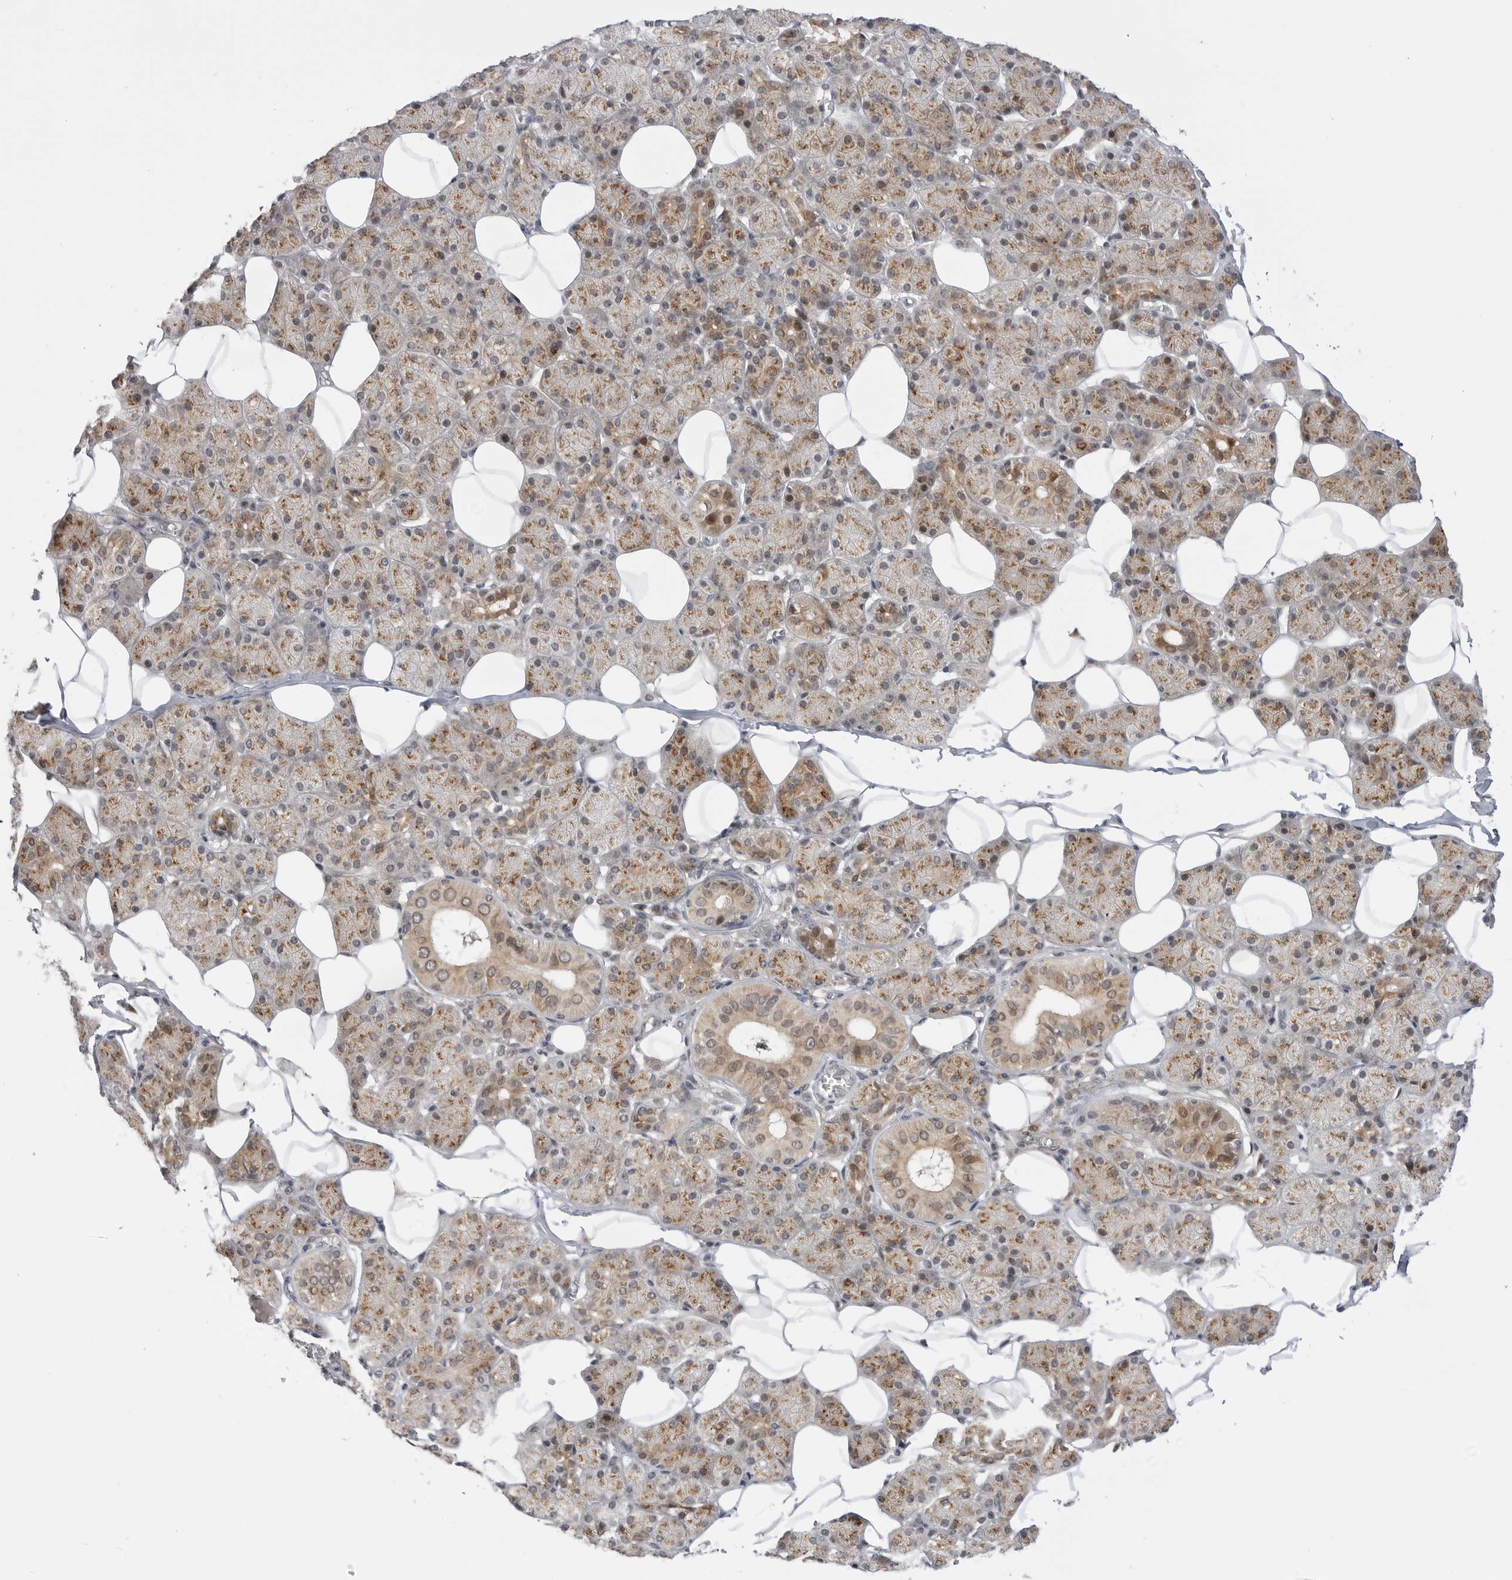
{"staining": {"intensity": "moderate", "quantity": ">75%", "location": "cytoplasmic/membranous,nuclear"}, "tissue": "salivary gland", "cell_type": "Glandular cells", "image_type": "normal", "snomed": [{"axis": "morphology", "description": "Normal tissue, NOS"}, {"axis": "topography", "description": "Salivary gland"}], "caption": "A high-resolution micrograph shows immunohistochemistry (IHC) staining of unremarkable salivary gland, which demonstrates moderate cytoplasmic/membranous,nuclear staining in approximately >75% of glandular cells.", "gene": "GGT6", "patient": {"sex": "female", "age": 33}}